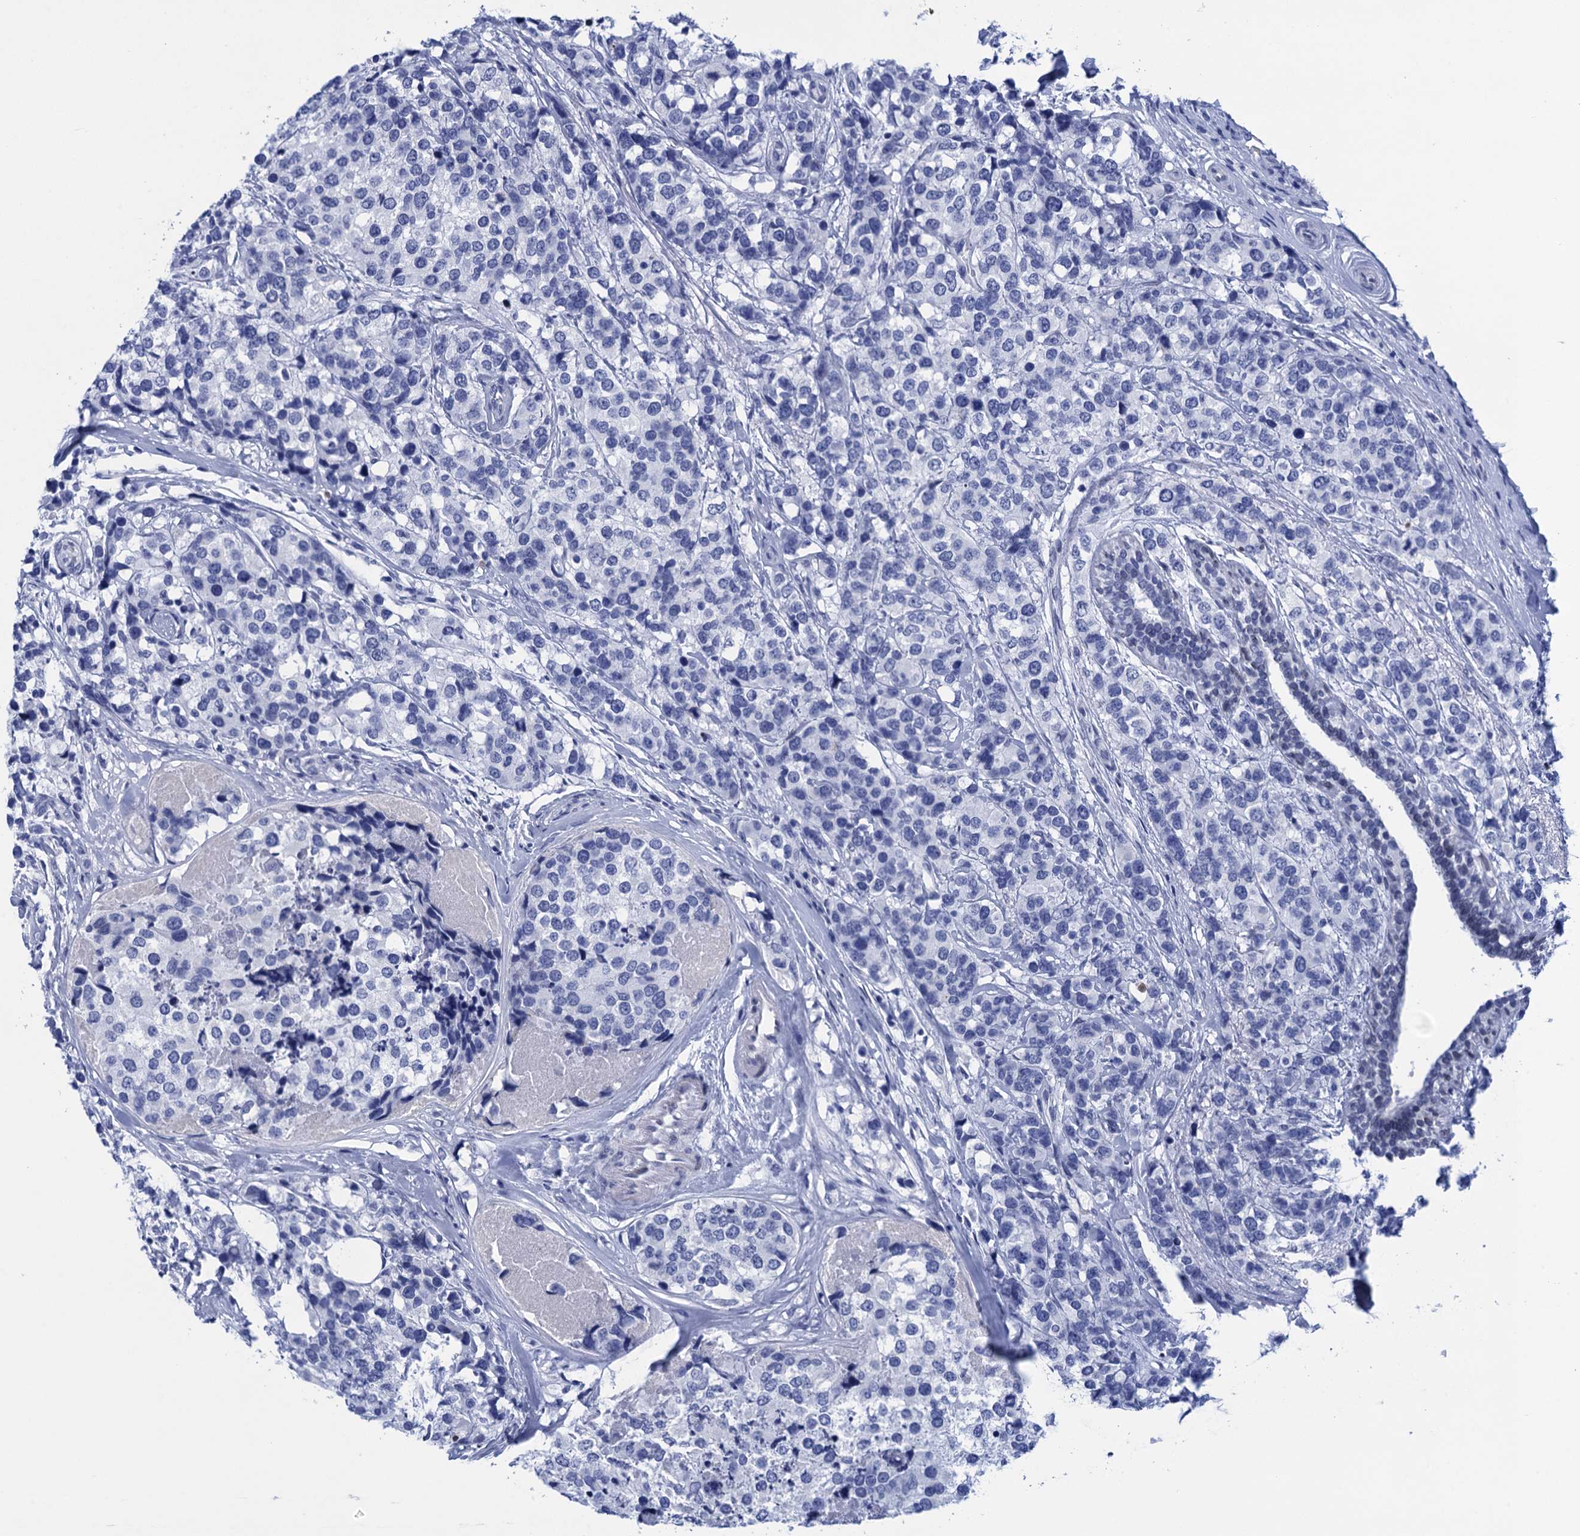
{"staining": {"intensity": "negative", "quantity": "none", "location": "none"}, "tissue": "breast cancer", "cell_type": "Tumor cells", "image_type": "cancer", "snomed": [{"axis": "morphology", "description": "Lobular carcinoma"}, {"axis": "topography", "description": "Breast"}], "caption": "This is an immunohistochemistry photomicrograph of human breast cancer. There is no positivity in tumor cells.", "gene": "METTL25", "patient": {"sex": "female", "age": 59}}